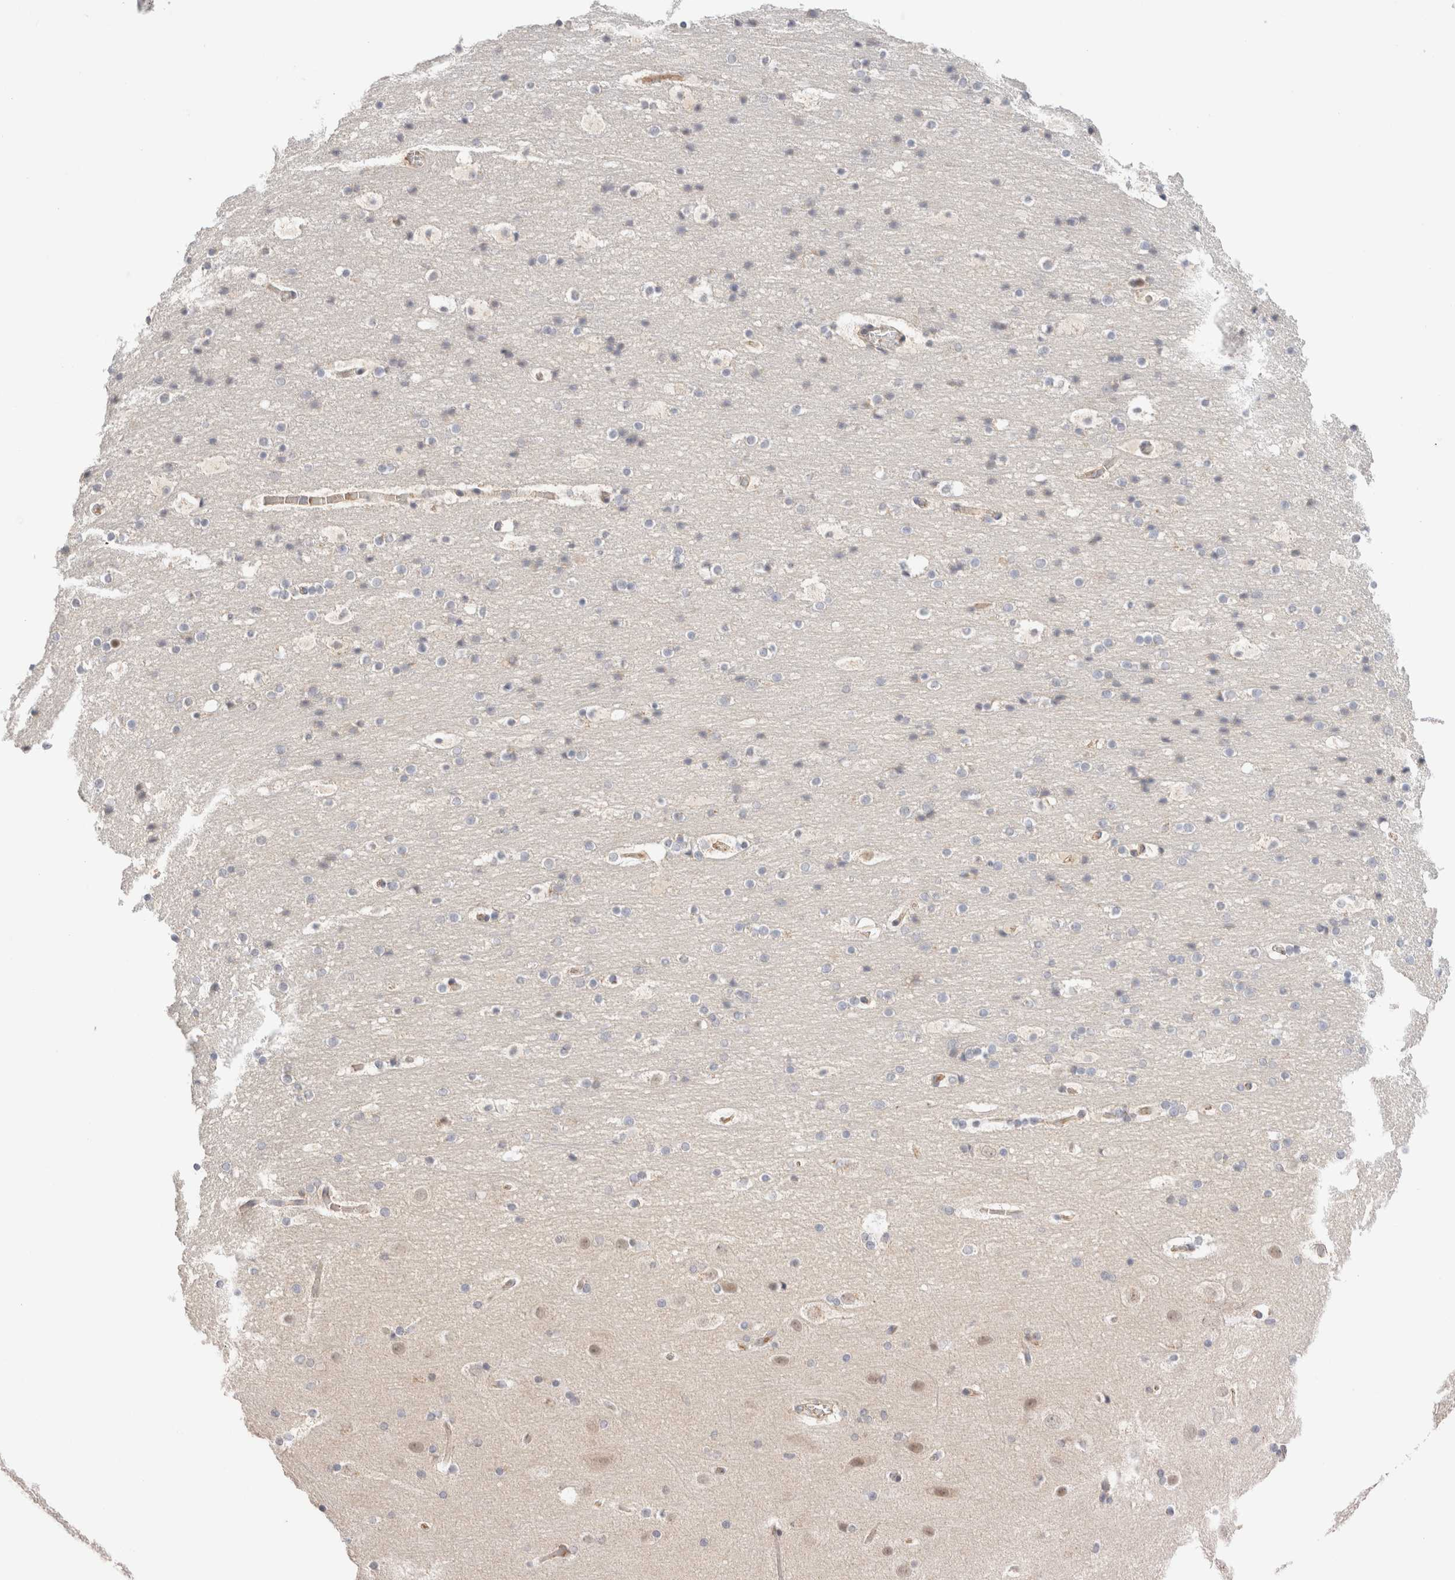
{"staining": {"intensity": "negative", "quantity": "none", "location": "none"}, "tissue": "cerebral cortex", "cell_type": "Endothelial cells", "image_type": "normal", "snomed": [{"axis": "morphology", "description": "Normal tissue, NOS"}, {"axis": "topography", "description": "Cerebral cortex"}], "caption": "A histopathology image of cerebral cortex stained for a protein shows no brown staining in endothelial cells.", "gene": "MRM3", "patient": {"sex": "male", "age": 57}}